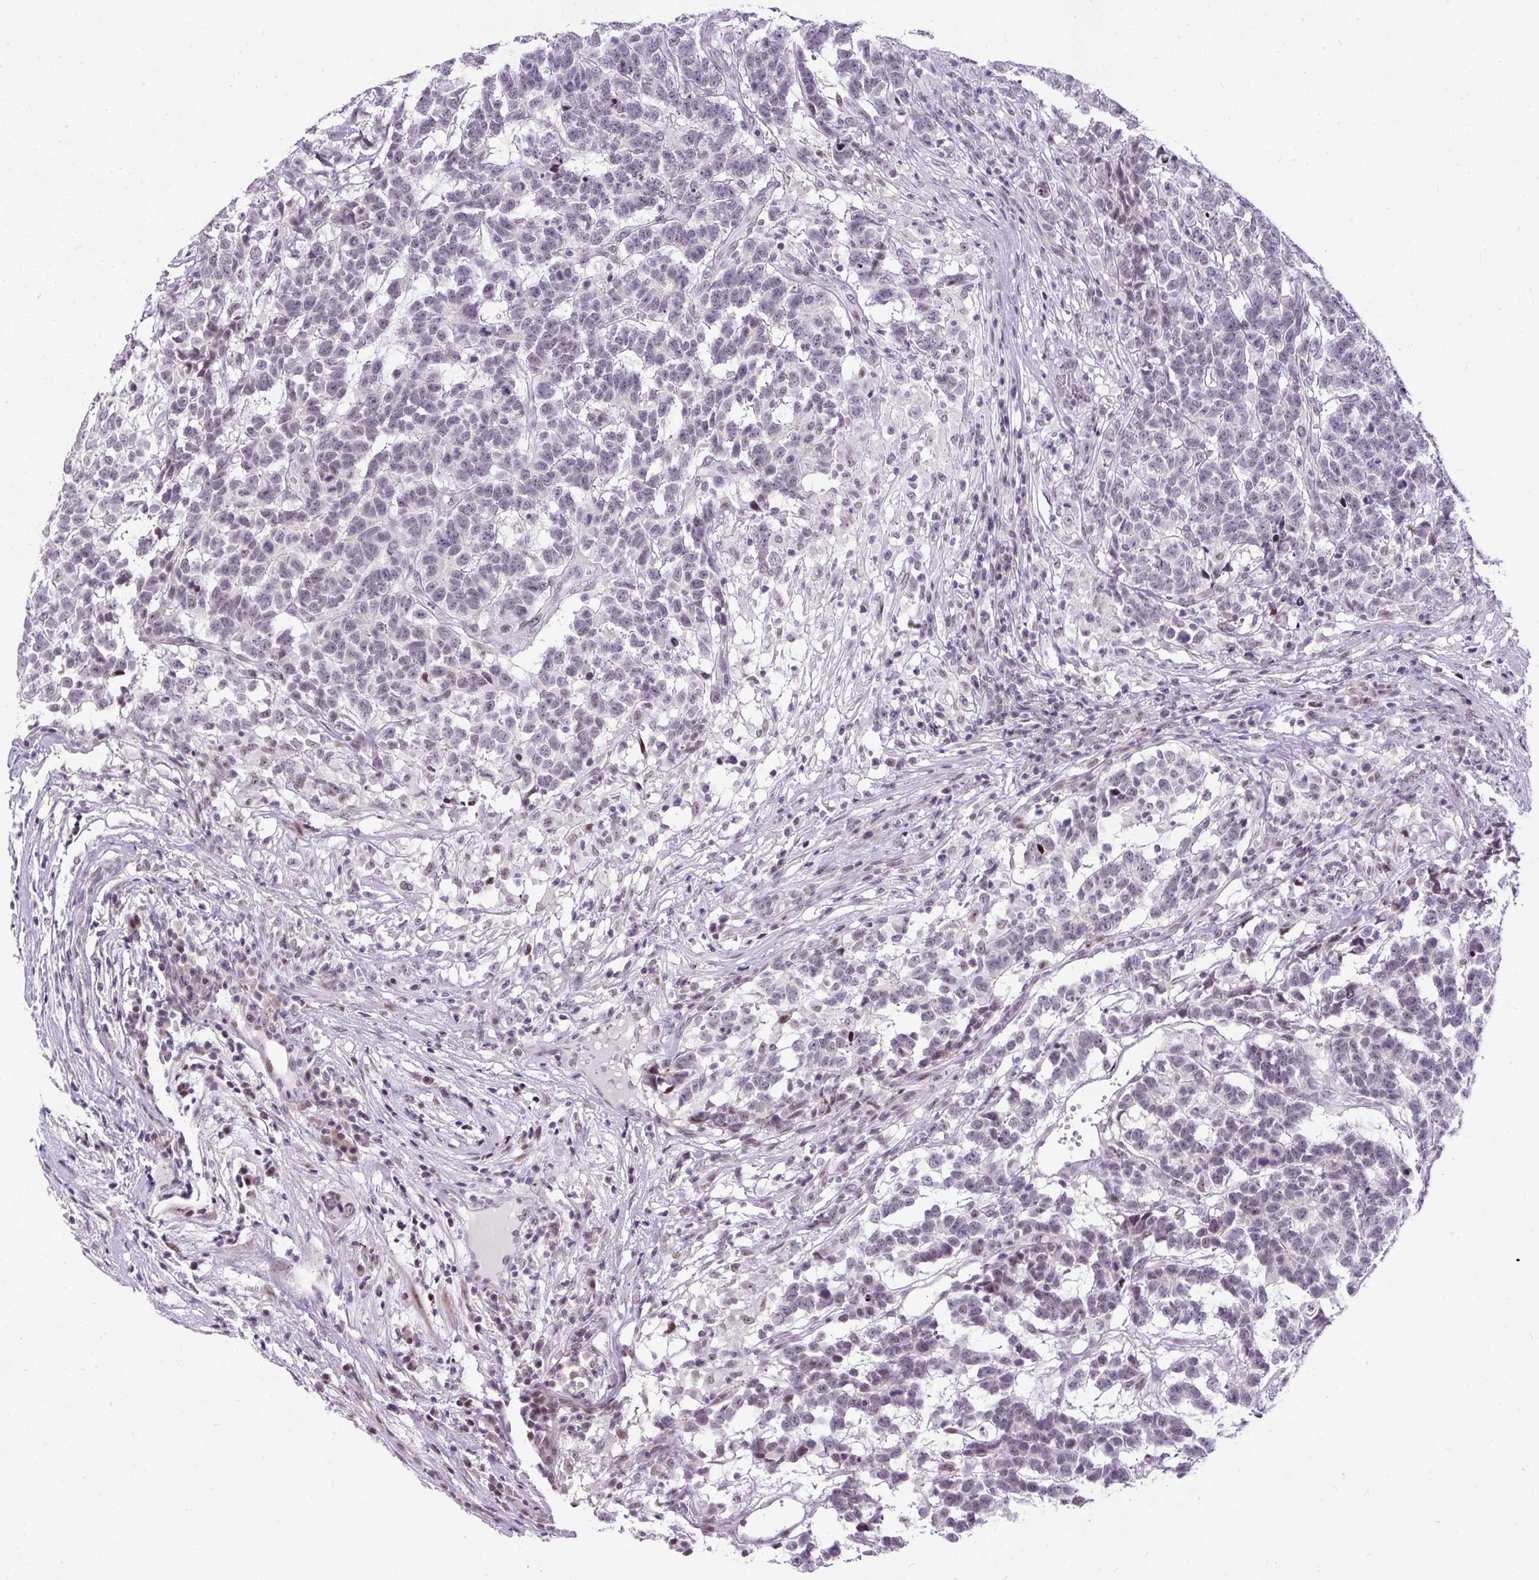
{"staining": {"intensity": "moderate", "quantity": "<25%", "location": "nuclear"}, "tissue": "testis cancer", "cell_type": "Tumor cells", "image_type": "cancer", "snomed": [{"axis": "morphology", "description": "Carcinoma, Embryonal, NOS"}, {"axis": "topography", "description": "Testis"}], "caption": "Immunohistochemical staining of testis cancer displays low levels of moderate nuclear staining in about <25% of tumor cells.", "gene": "ARHGEF18", "patient": {"sex": "male", "age": 26}}